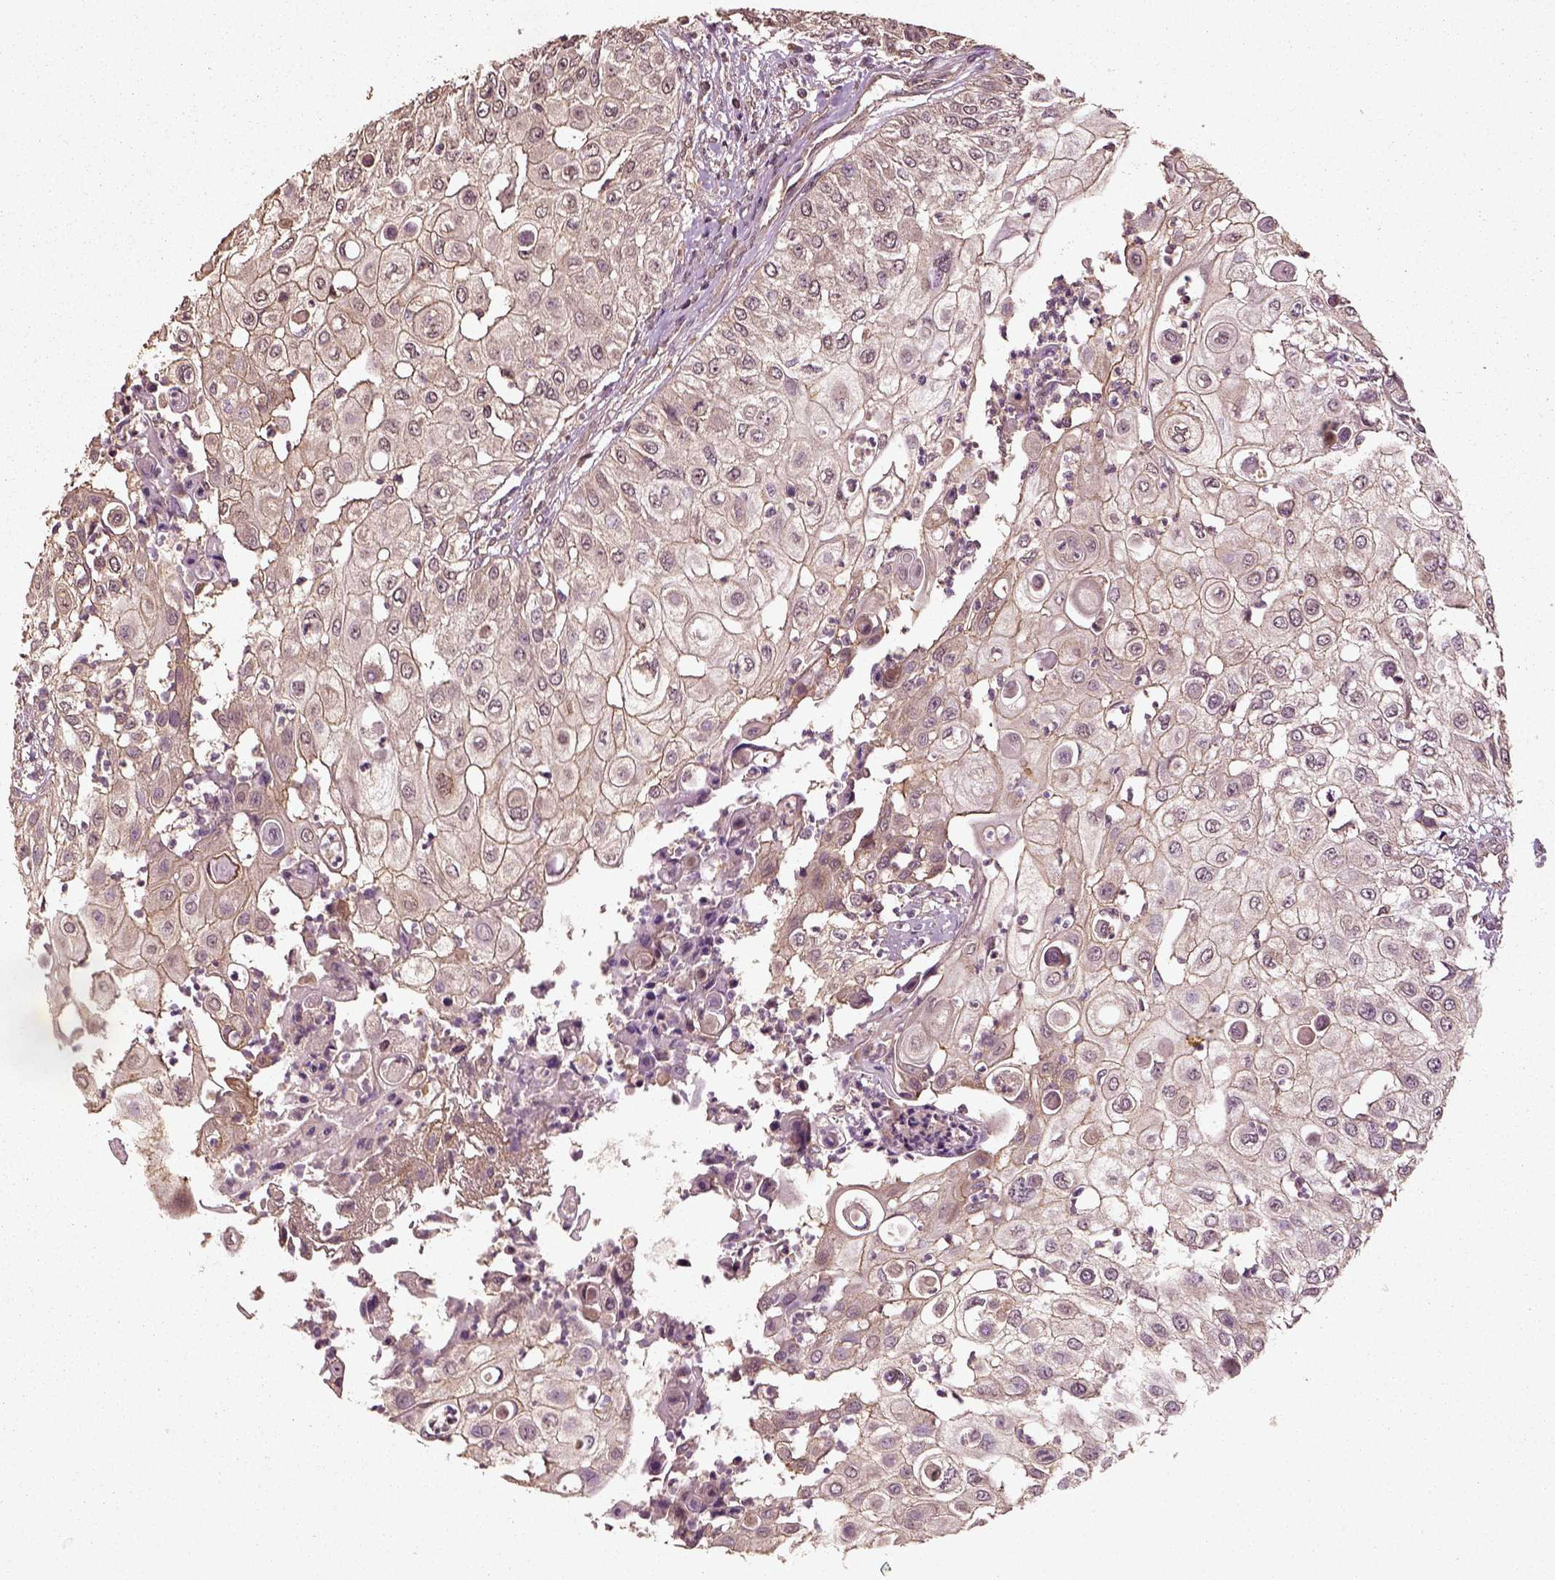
{"staining": {"intensity": "weak", "quantity": "25%-75%", "location": "cytoplasmic/membranous"}, "tissue": "urothelial cancer", "cell_type": "Tumor cells", "image_type": "cancer", "snomed": [{"axis": "morphology", "description": "Urothelial carcinoma, High grade"}, {"axis": "topography", "description": "Urinary bladder"}], "caption": "Brown immunohistochemical staining in high-grade urothelial carcinoma reveals weak cytoplasmic/membranous positivity in about 25%-75% of tumor cells. (DAB IHC, brown staining for protein, blue staining for nuclei).", "gene": "ERV3-1", "patient": {"sex": "female", "age": 79}}